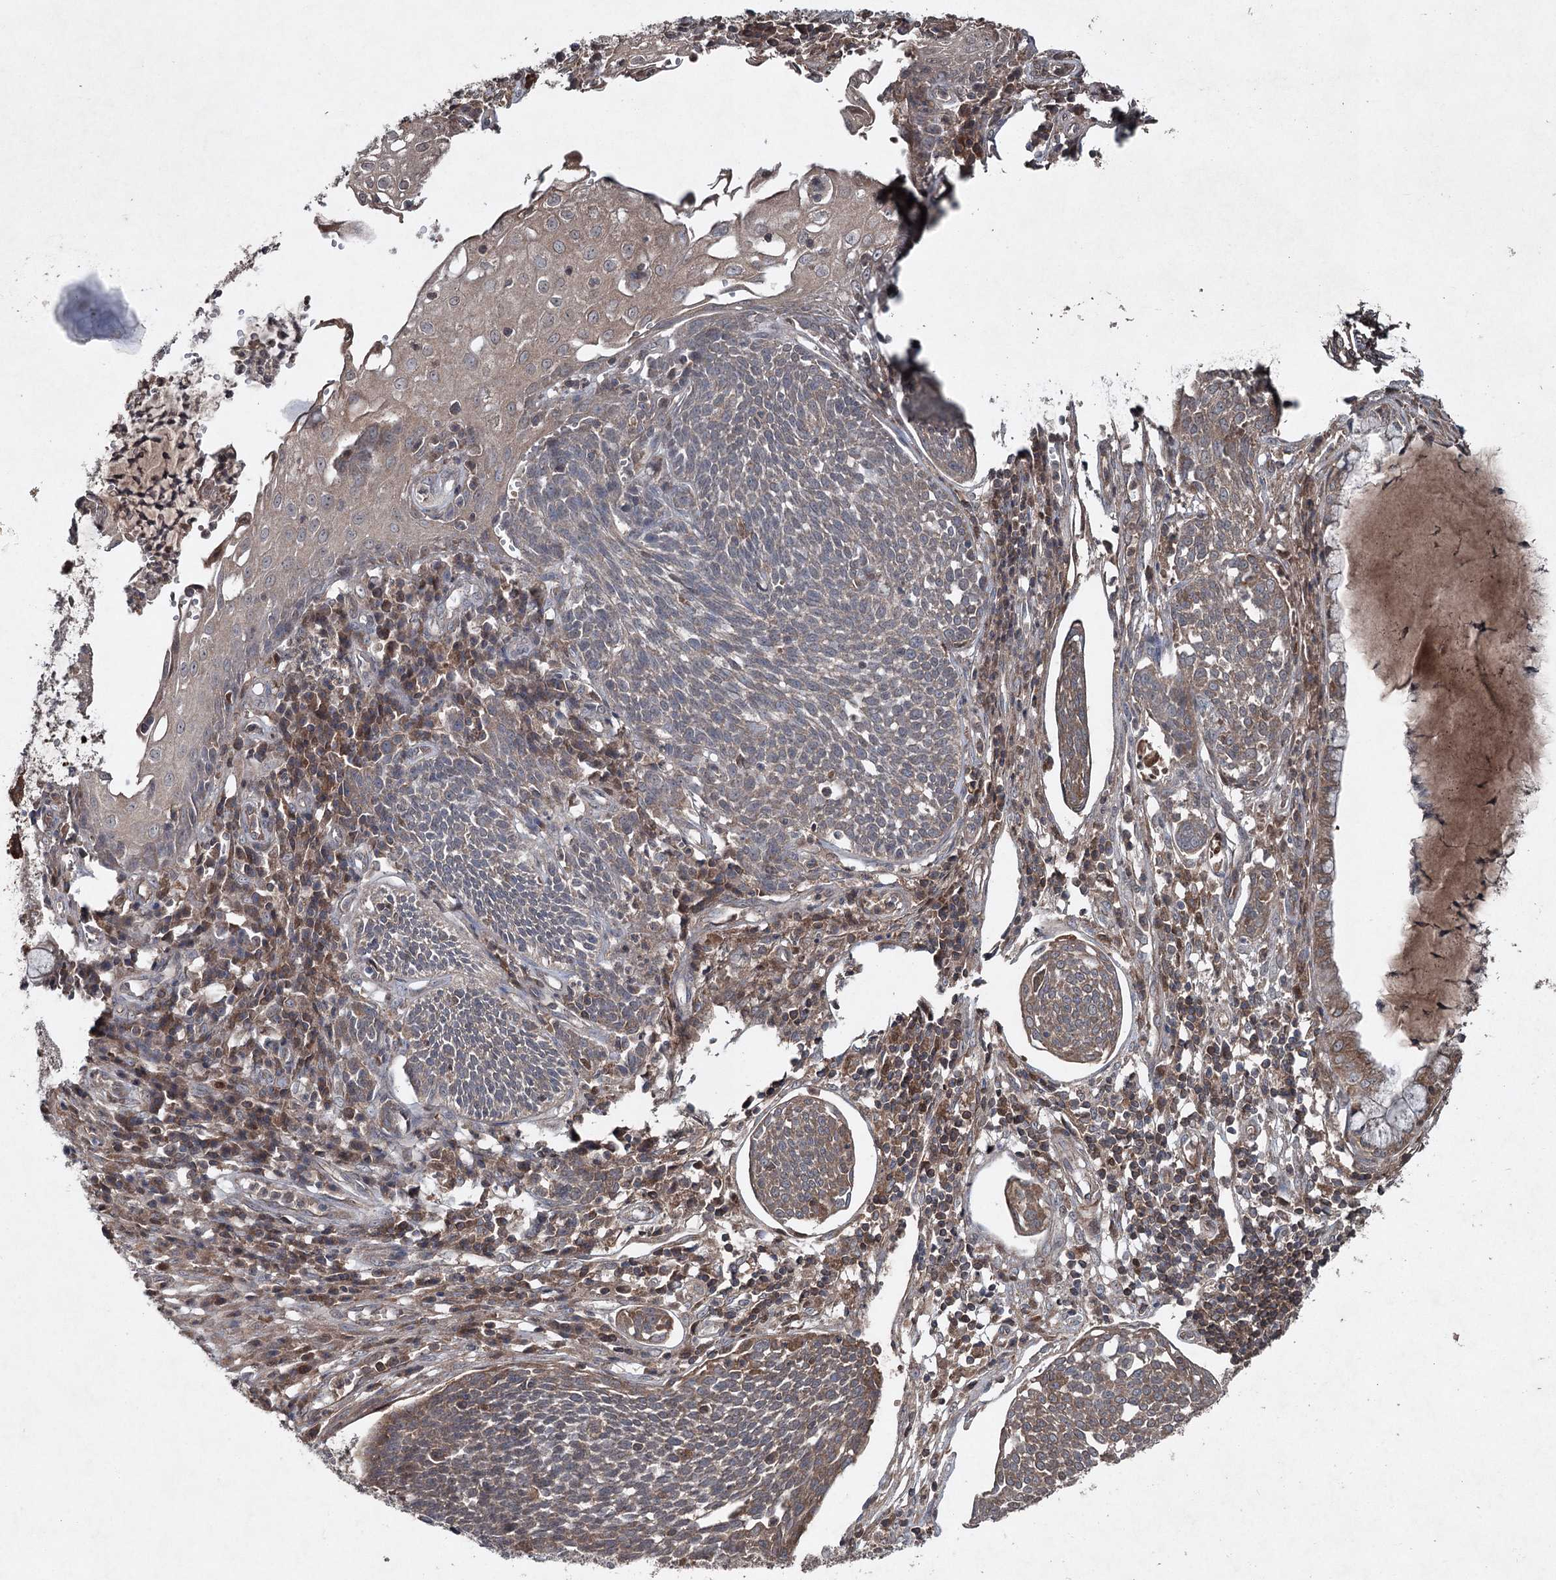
{"staining": {"intensity": "moderate", "quantity": "<25%", "location": "cytoplasmic/membranous"}, "tissue": "cervical cancer", "cell_type": "Tumor cells", "image_type": "cancer", "snomed": [{"axis": "morphology", "description": "Squamous cell carcinoma, NOS"}, {"axis": "topography", "description": "Cervix"}], "caption": "Cervical cancer (squamous cell carcinoma) was stained to show a protein in brown. There is low levels of moderate cytoplasmic/membranous staining in about <25% of tumor cells.", "gene": "PGLYRP2", "patient": {"sex": "female", "age": 34}}